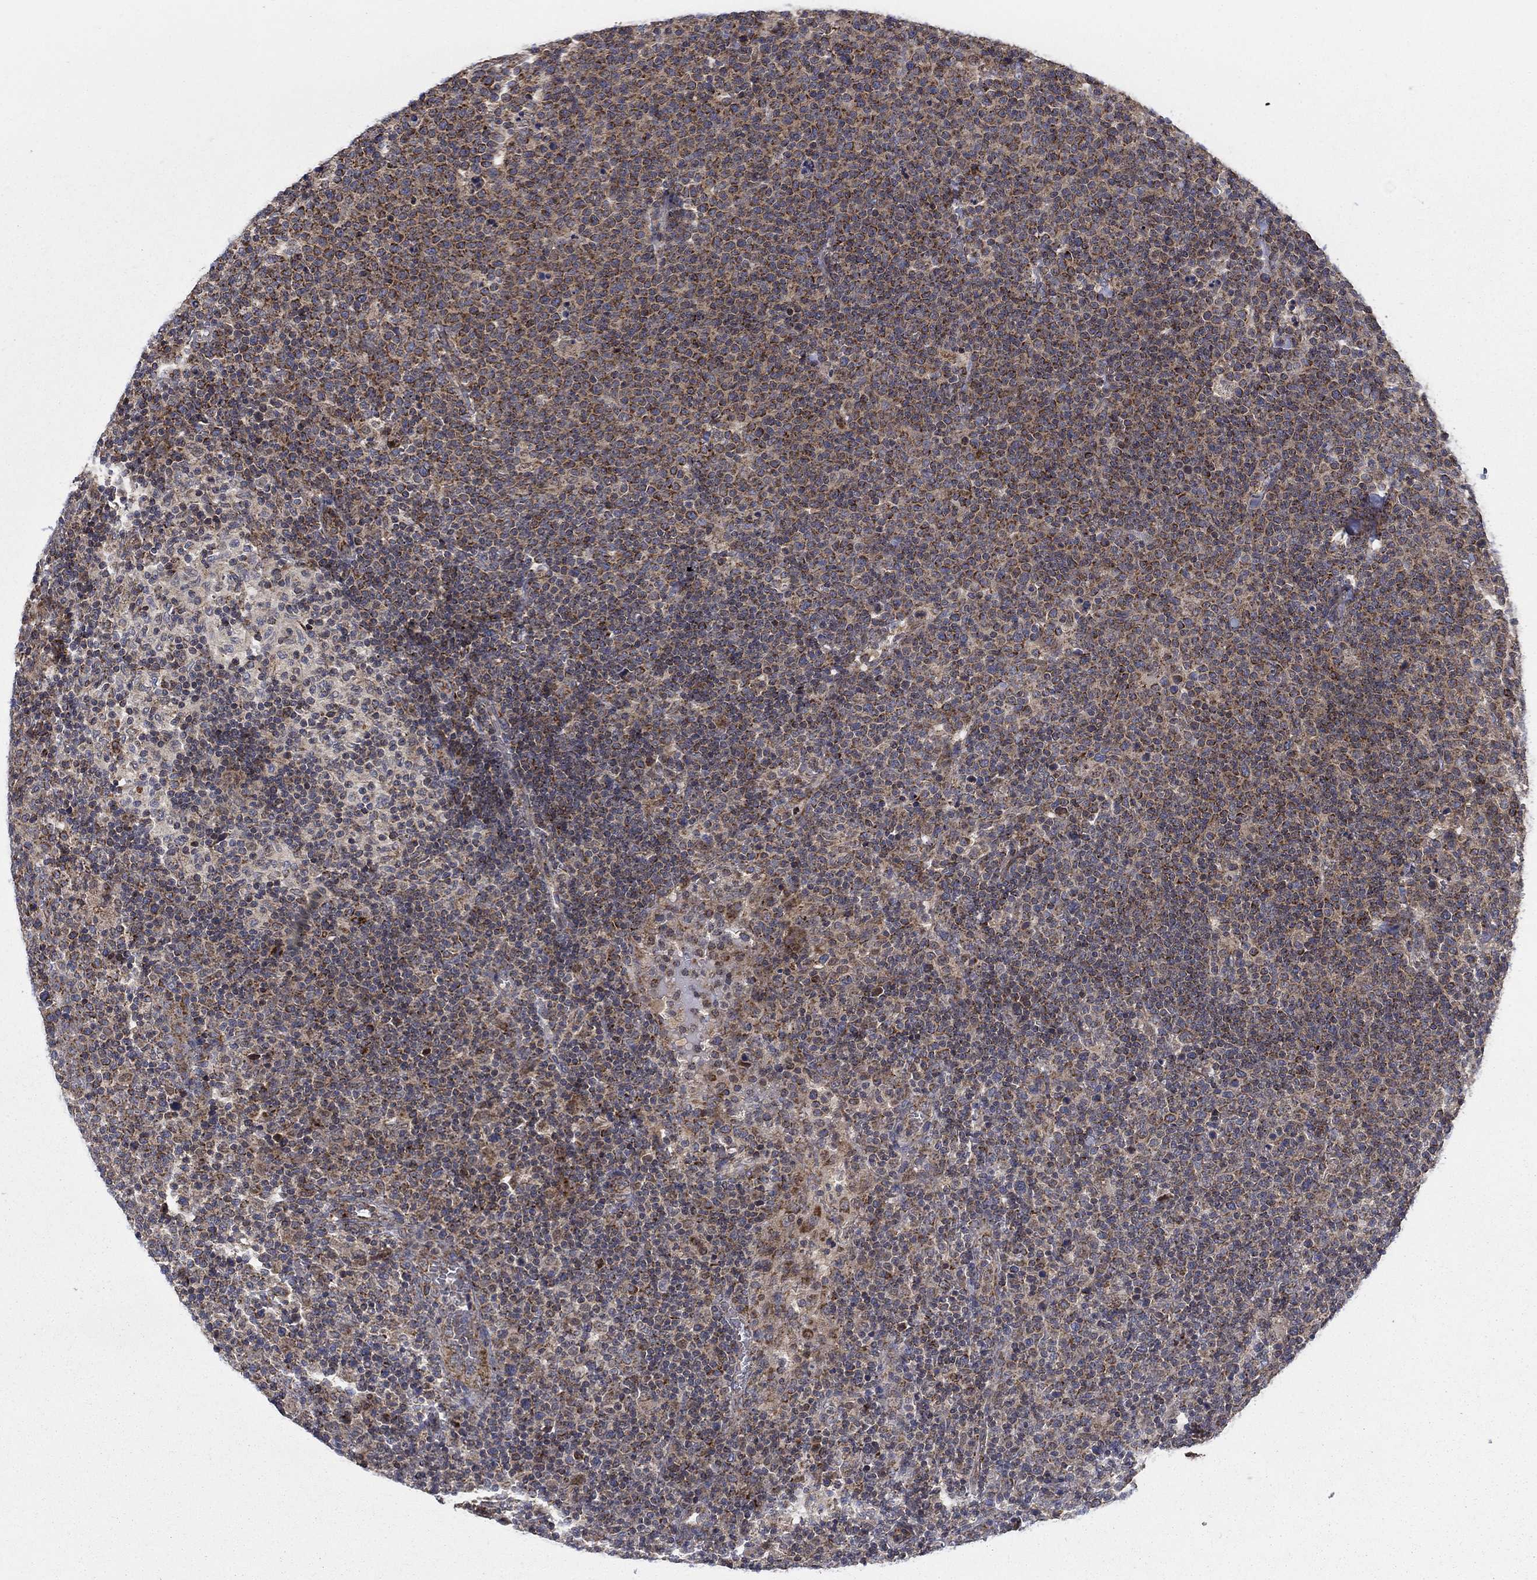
{"staining": {"intensity": "moderate", "quantity": "25%-75%", "location": "cytoplasmic/membranous"}, "tissue": "lymphoma", "cell_type": "Tumor cells", "image_type": "cancer", "snomed": [{"axis": "morphology", "description": "Malignant lymphoma, non-Hodgkin's type, High grade"}, {"axis": "topography", "description": "Lymph node"}], "caption": "A high-resolution photomicrograph shows immunohistochemistry (IHC) staining of malignant lymphoma, non-Hodgkin's type (high-grade), which displays moderate cytoplasmic/membranous positivity in approximately 25%-75% of tumor cells. The protein is stained brown, and the nuclei are stained in blue (DAB IHC with brightfield microscopy, high magnification).", "gene": "NME7", "patient": {"sex": "male", "age": 61}}